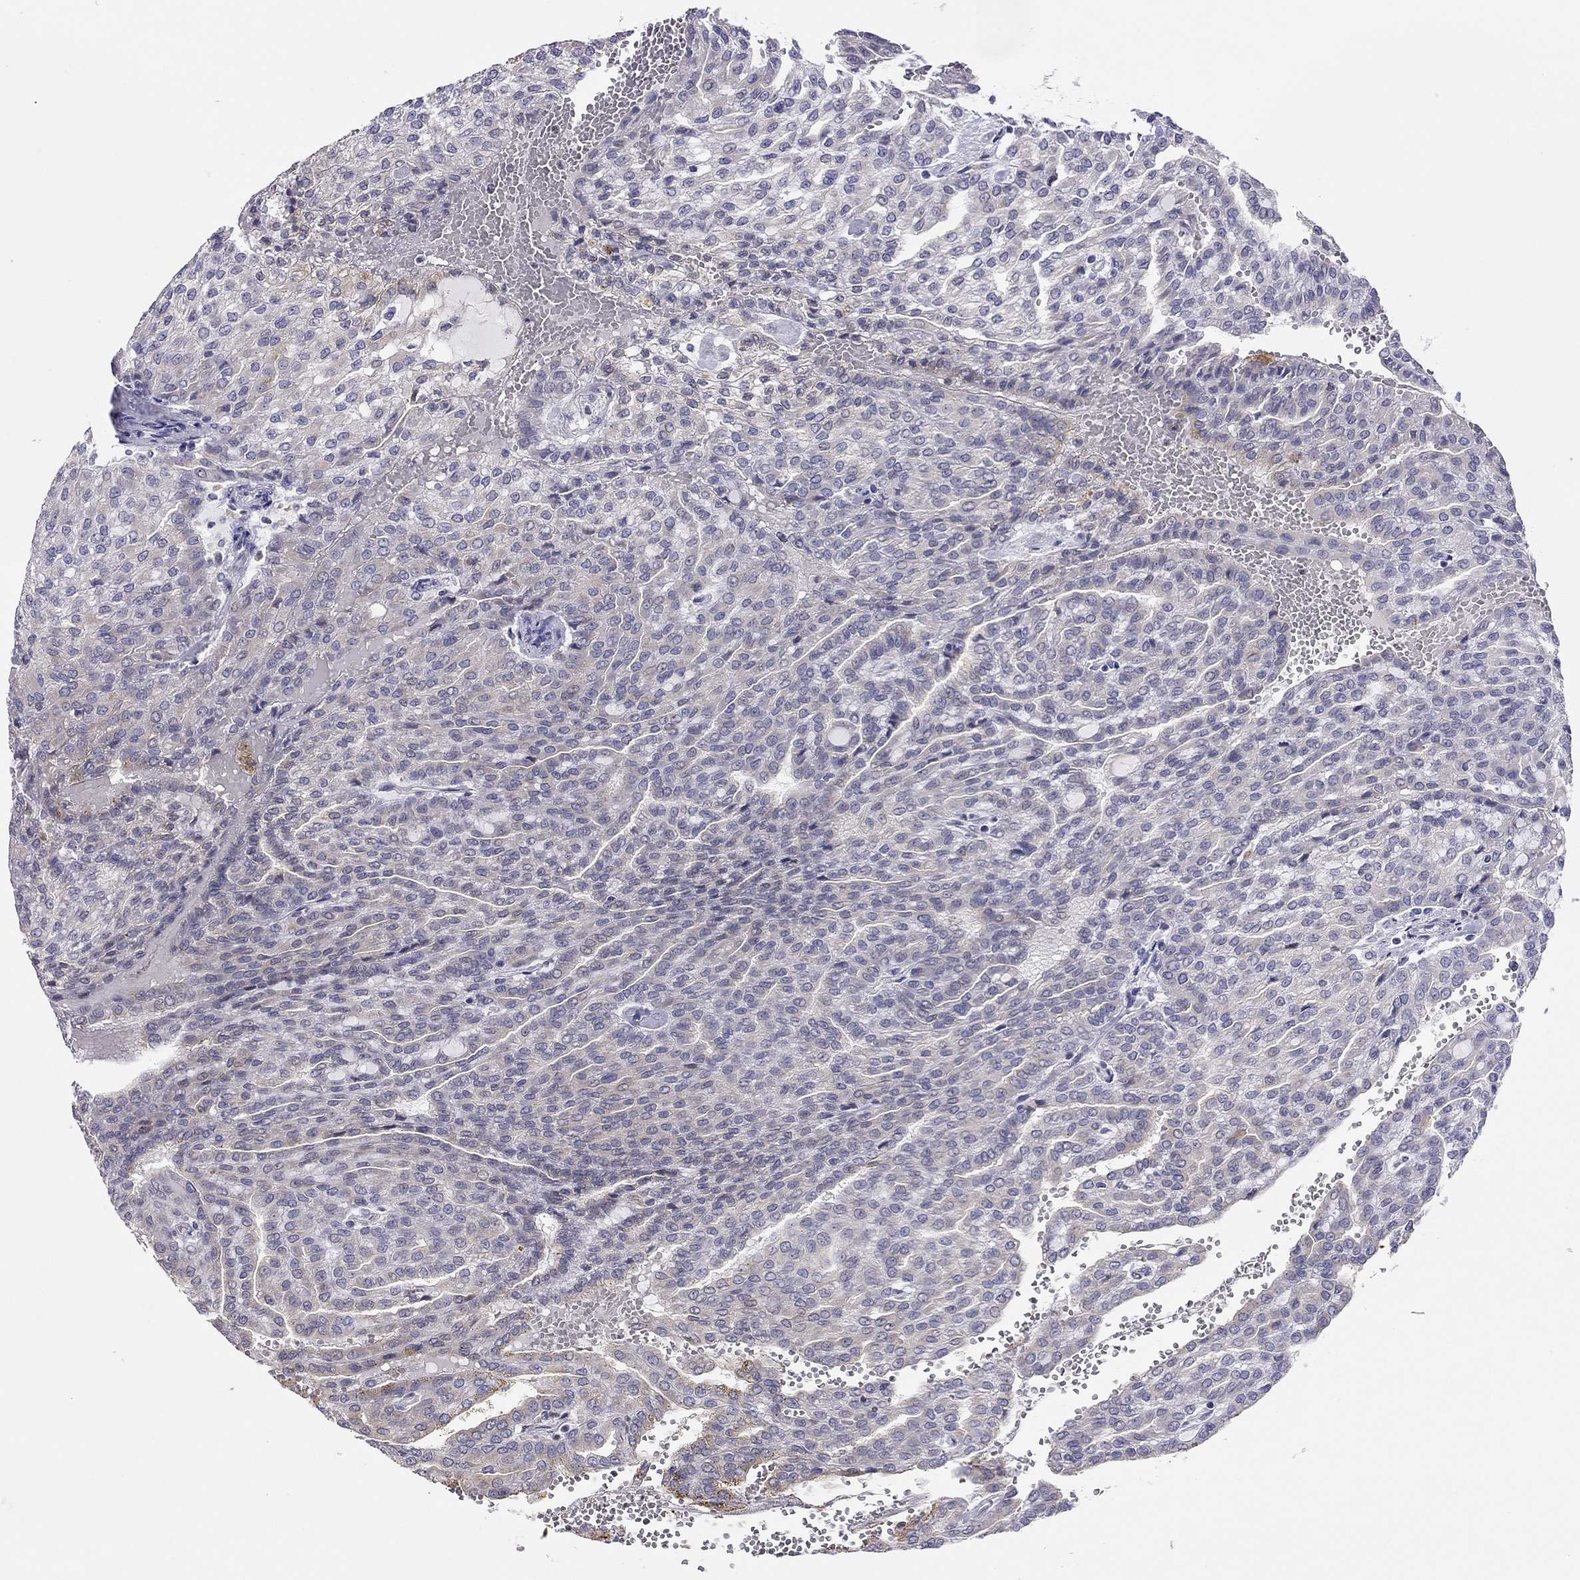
{"staining": {"intensity": "negative", "quantity": "none", "location": "none"}, "tissue": "renal cancer", "cell_type": "Tumor cells", "image_type": "cancer", "snomed": [{"axis": "morphology", "description": "Adenocarcinoma, NOS"}, {"axis": "topography", "description": "Kidney"}], "caption": "This is a photomicrograph of immunohistochemistry staining of adenocarcinoma (renal), which shows no positivity in tumor cells. The staining is performed using DAB brown chromogen with nuclei counter-stained in using hematoxylin.", "gene": "SLC46A2", "patient": {"sex": "male", "age": 63}}